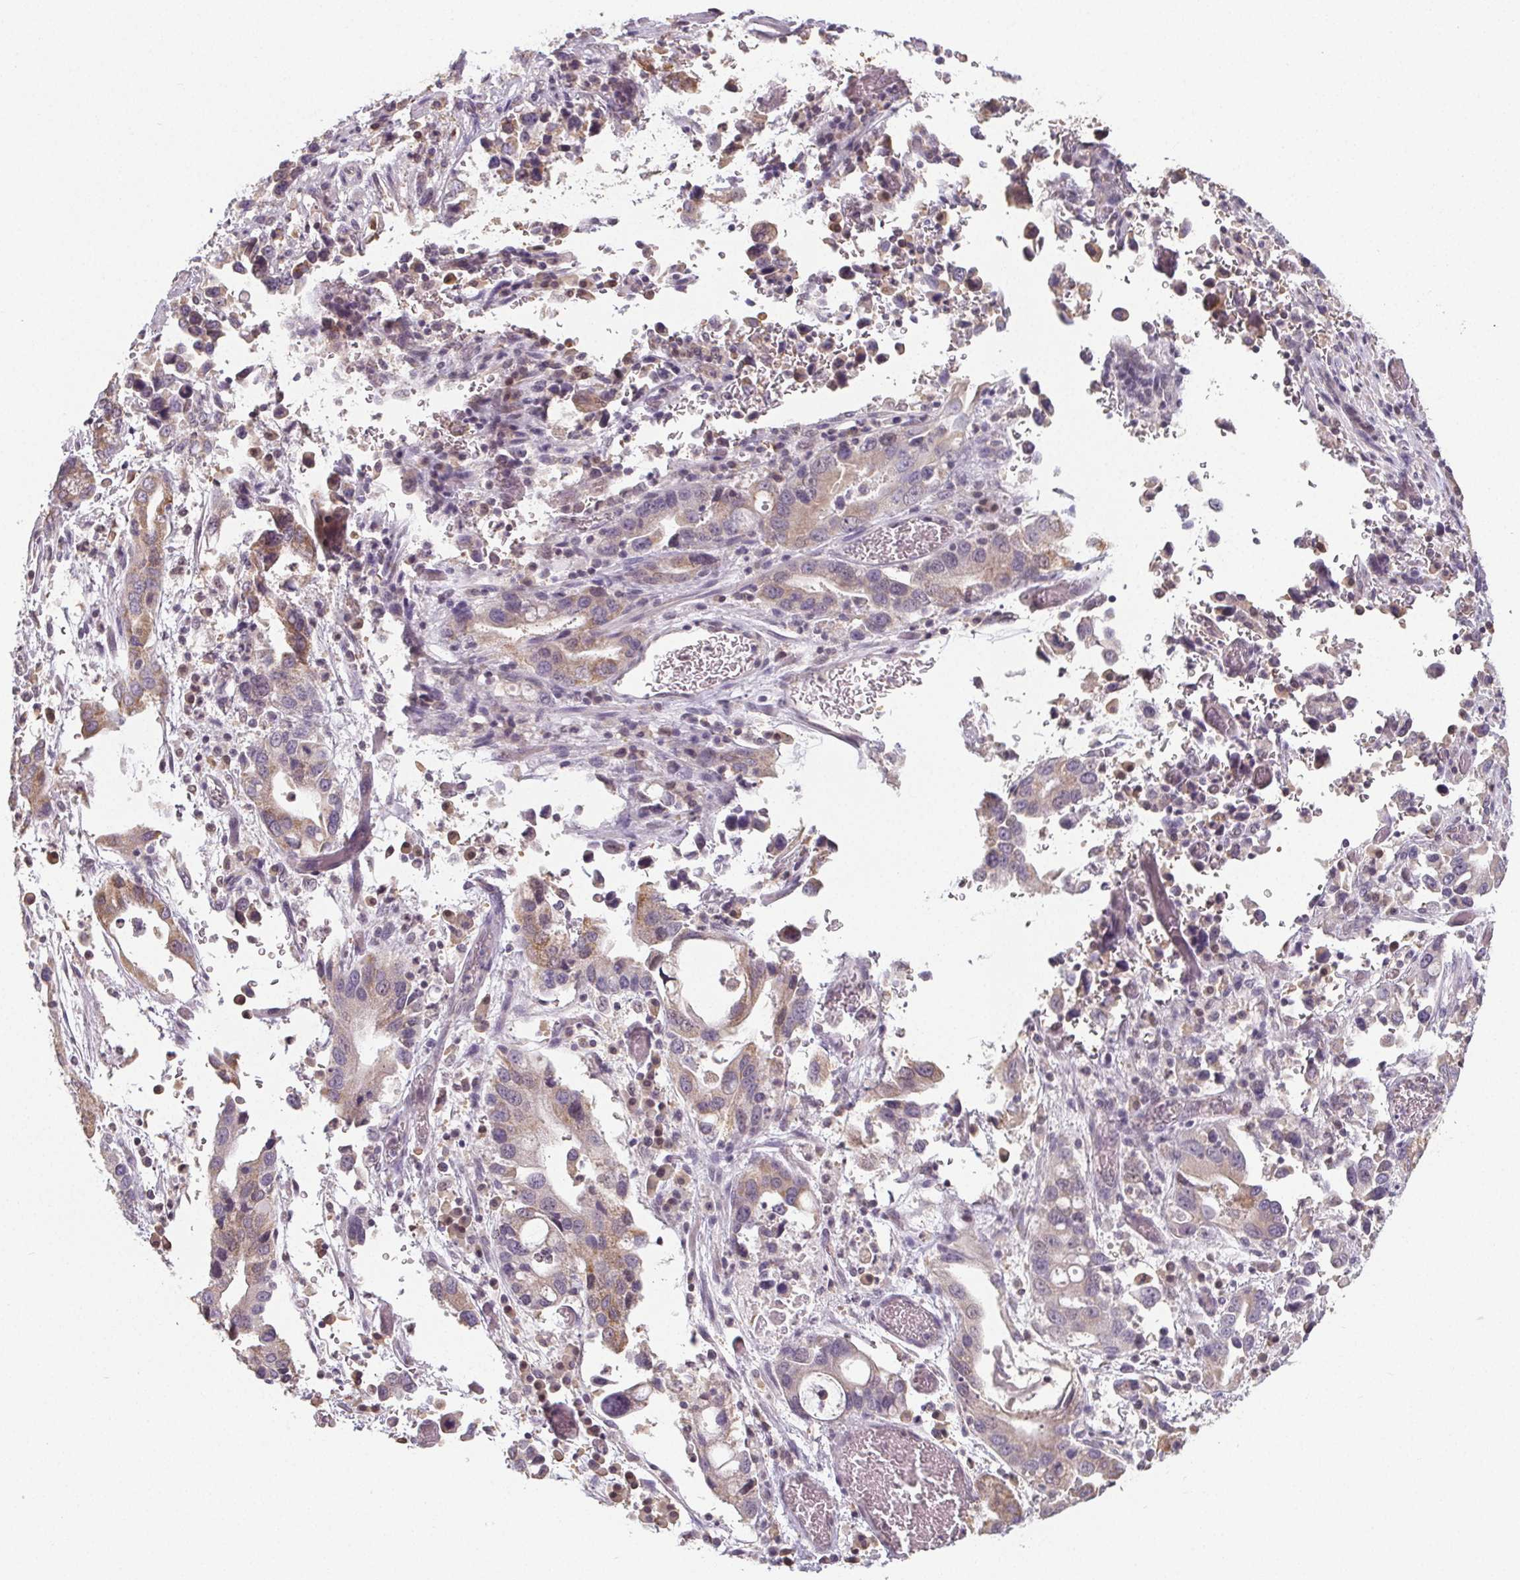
{"staining": {"intensity": "weak", "quantity": "<25%", "location": "cytoplasmic/membranous"}, "tissue": "stomach cancer", "cell_type": "Tumor cells", "image_type": "cancer", "snomed": [{"axis": "morphology", "description": "Adenocarcinoma, NOS"}, {"axis": "topography", "description": "Stomach, upper"}], "caption": "Image shows no significant protein staining in tumor cells of stomach adenocarcinoma.", "gene": "SLC26A2", "patient": {"sex": "male", "age": 74}}